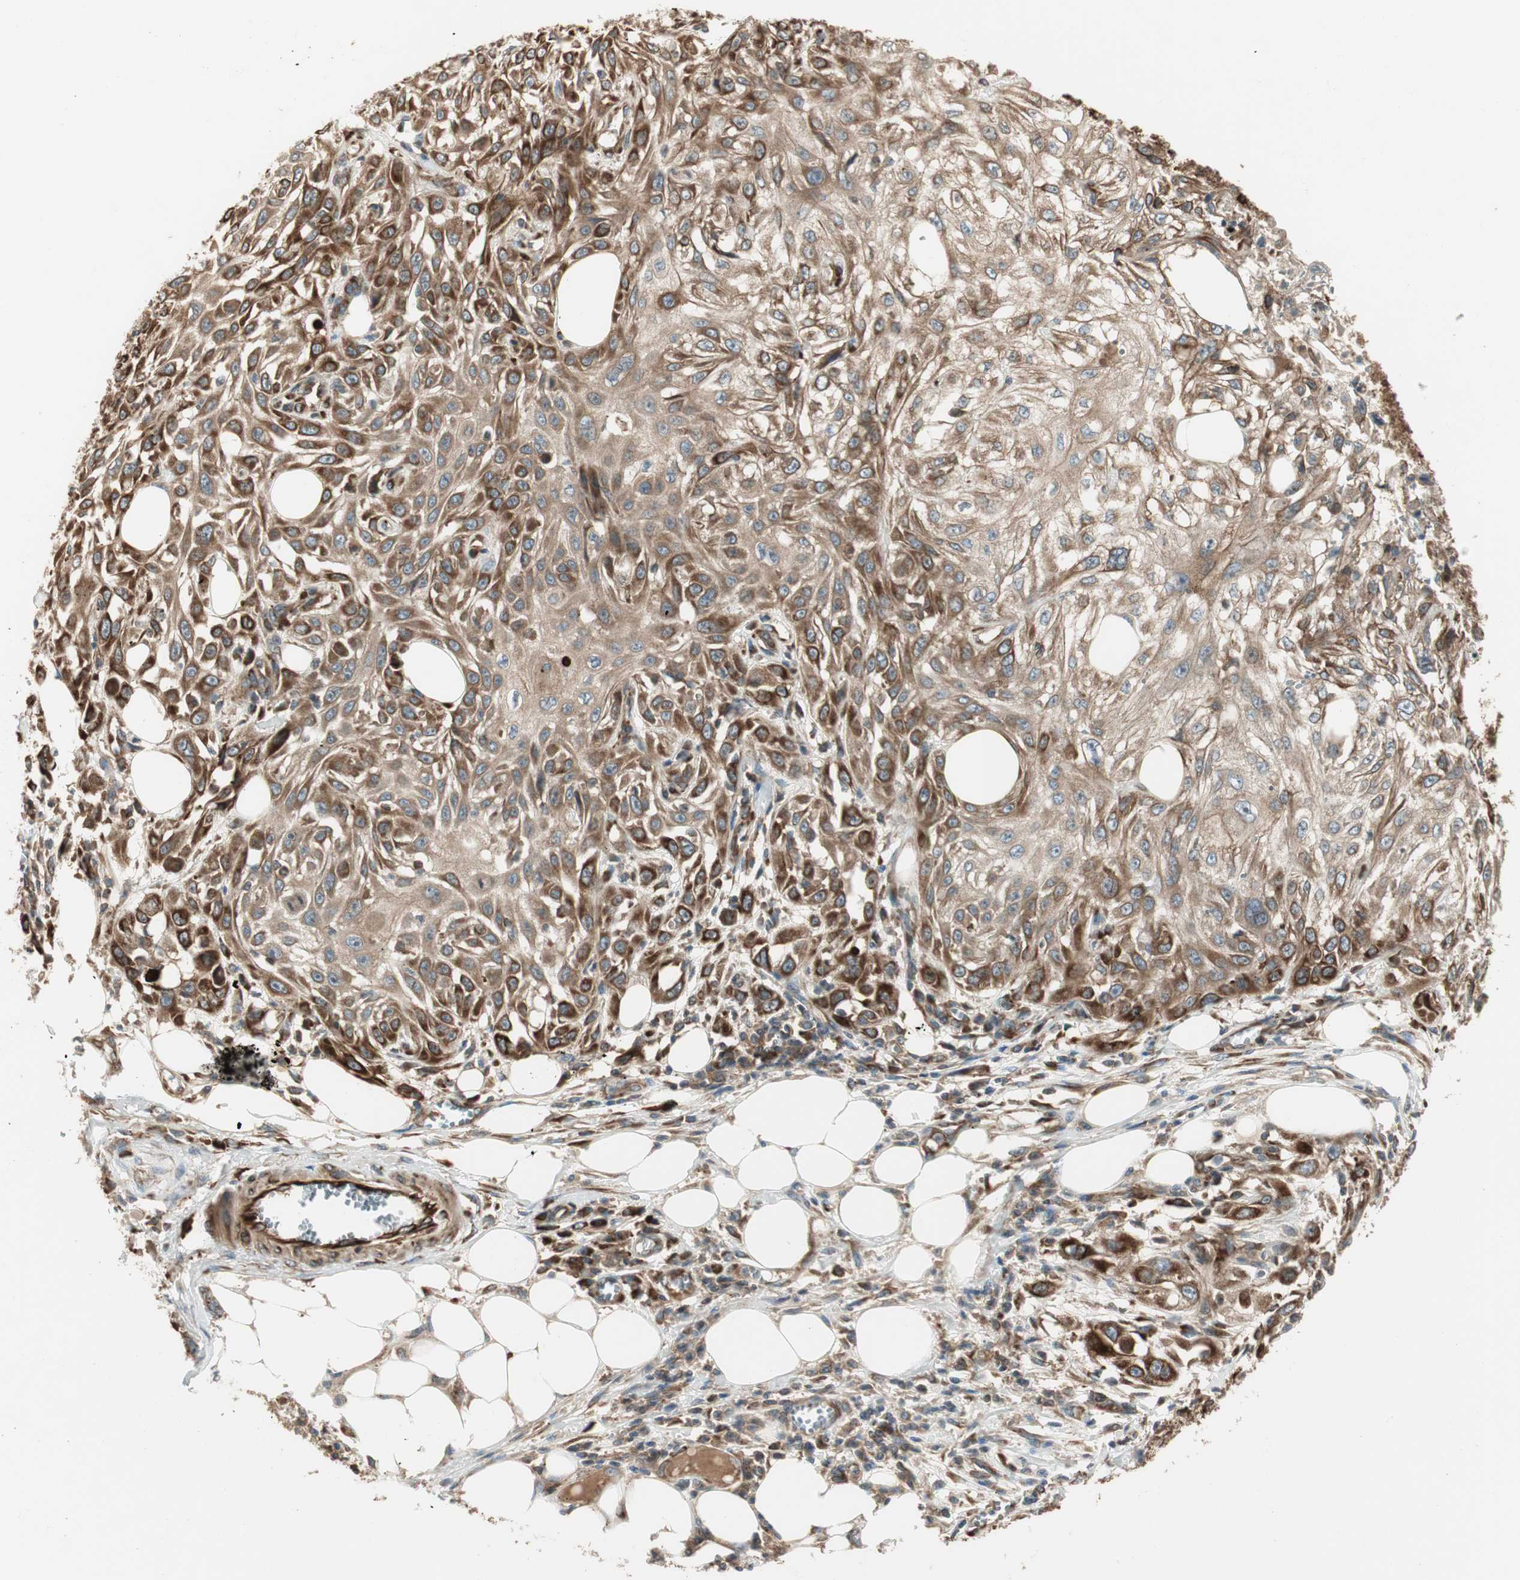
{"staining": {"intensity": "strong", "quantity": ">75%", "location": "cytoplasmic/membranous"}, "tissue": "skin cancer", "cell_type": "Tumor cells", "image_type": "cancer", "snomed": [{"axis": "morphology", "description": "Squamous cell carcinoma, NOS"}, {"axis": "topography", "description": "Skin"}], "caption": "Immunohistochemical staining of human skin cancer (squamous cell carcinoma) exhibits high levels of strong cytoplasmic/membranous positivity in approximately >75% of tumor cells.", "gene": "PRKG1", "patient": {"sex": "male", "age": 75}}